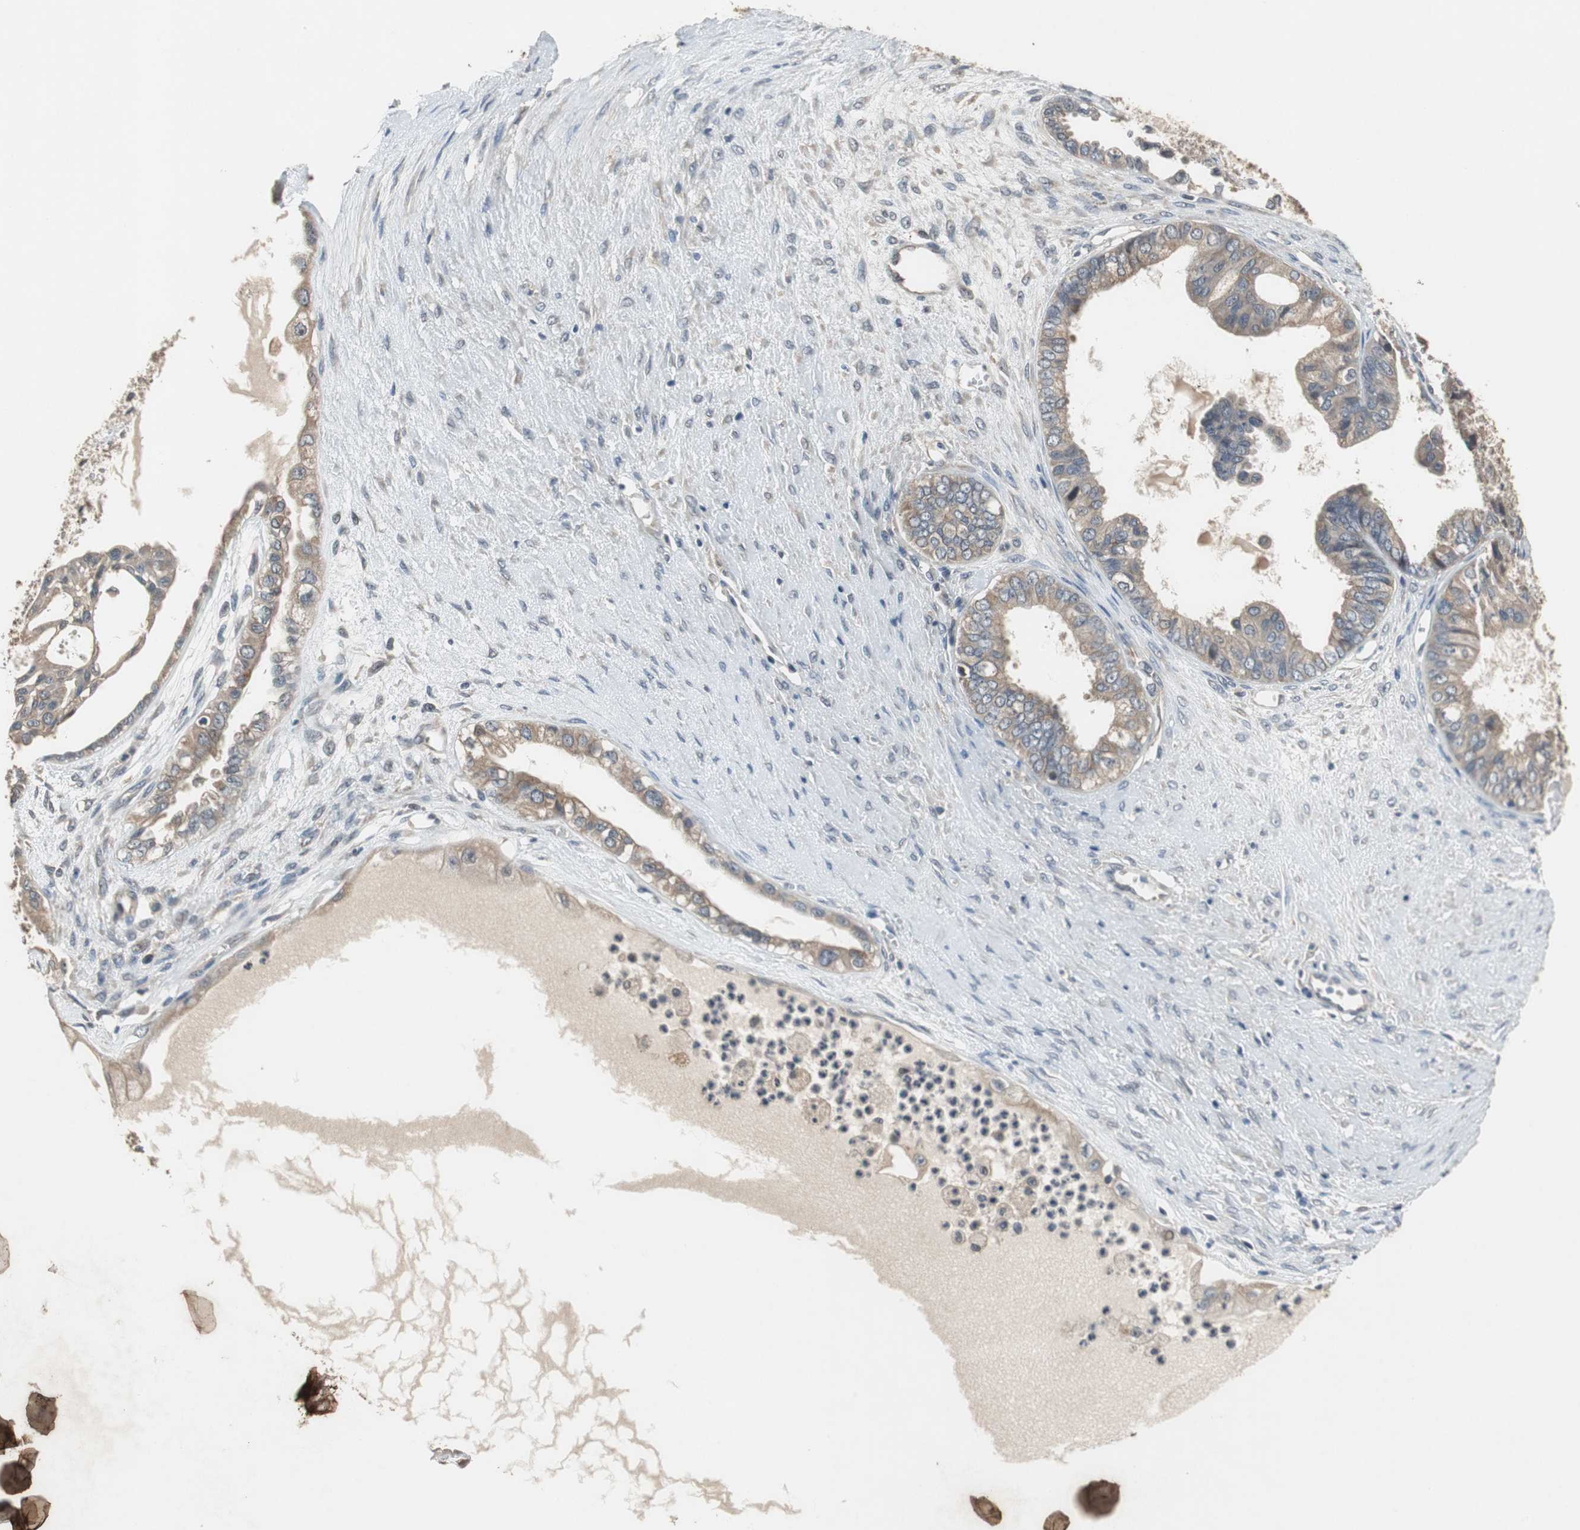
{"staining": {"intensity": "moderate", "quantity": "25%-75%", "location": "cytoplasmic/membranous"}, "tissue": "ovarian cancer", "cell_type": "Tumor cells", "image_type": "cancer", "snomed": [{"axis": "morphology", "description": "Carcinoma, NOS"}, {"axis": "morphology", "description": "Carcinoma, endometroid"}, {"axis": "topography", "description": "Ovary"}], "caption": "DAB (3,3'-diaminobenzidine) immunohistochemical staining of ovarian cancer displays moderate cytoplasmic/membranous protein expression in about 25%-75% of tumor cells. The staining was performed using DAB (3,3'-diaminobenzidine), with brown indicating positive protein expression. Nuclei are stained blue with hematoxylin.", "gene": "PI4KB", "patient": {"sex": "female", "age": 50}}